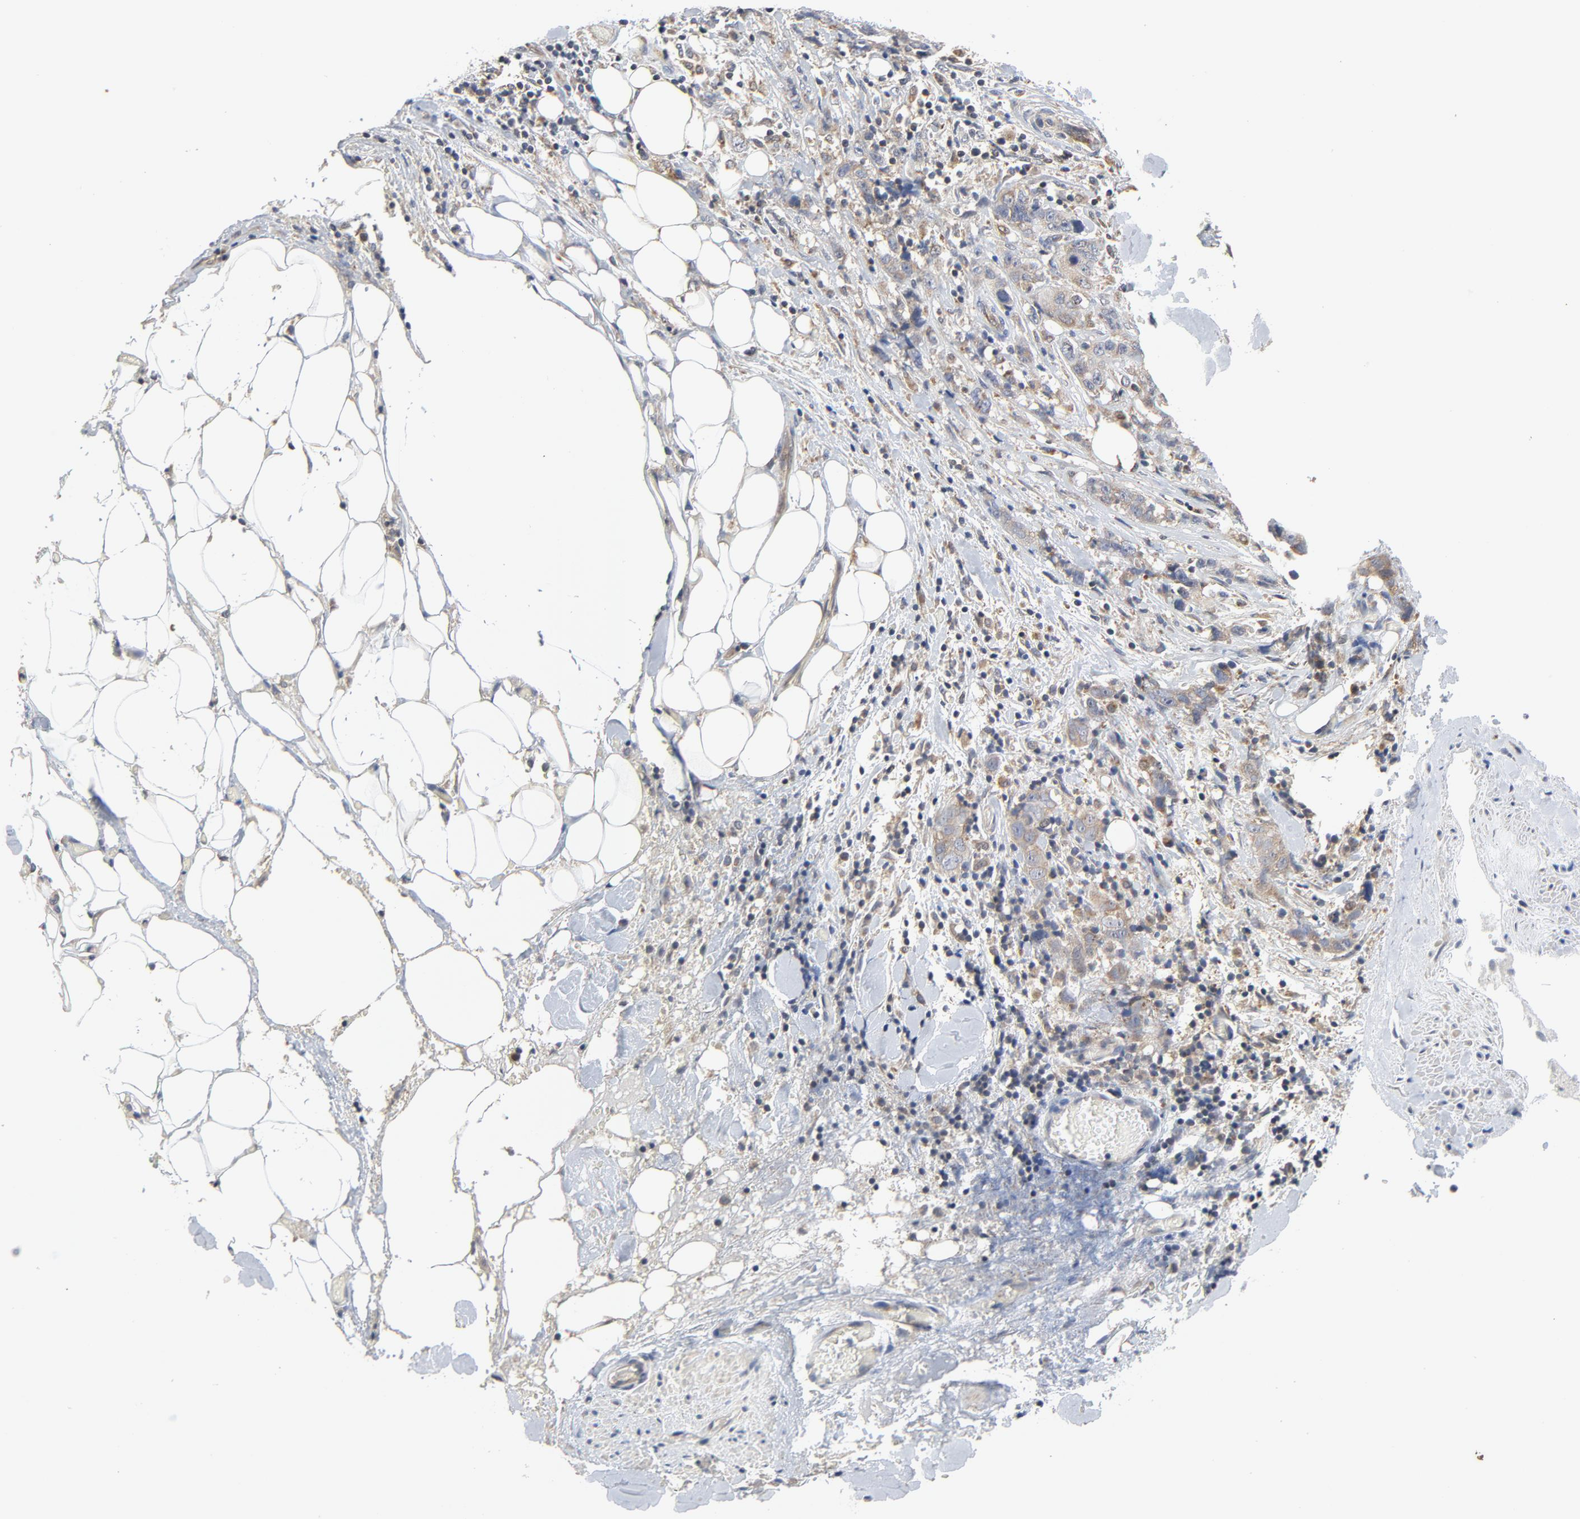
{"staining": {"intensity": "weak", "quantity": ">75%", "location": "nuclear"}, "tissue": "stomach cancer", "cell_type": "Tumor cells", "image_type": "cancer", "snomed": [{"axis": "morphology", "description": "Adenocarcinoma, NOS"}, {"axis": "topography", "description": "Stomach"}], "caption": "Adenocarcinoma (stomach) stained with a protein marker shows weak staining in tumor cells.", "gene": "C14orf119", "patient": {"sex": "male", "age": 48}}